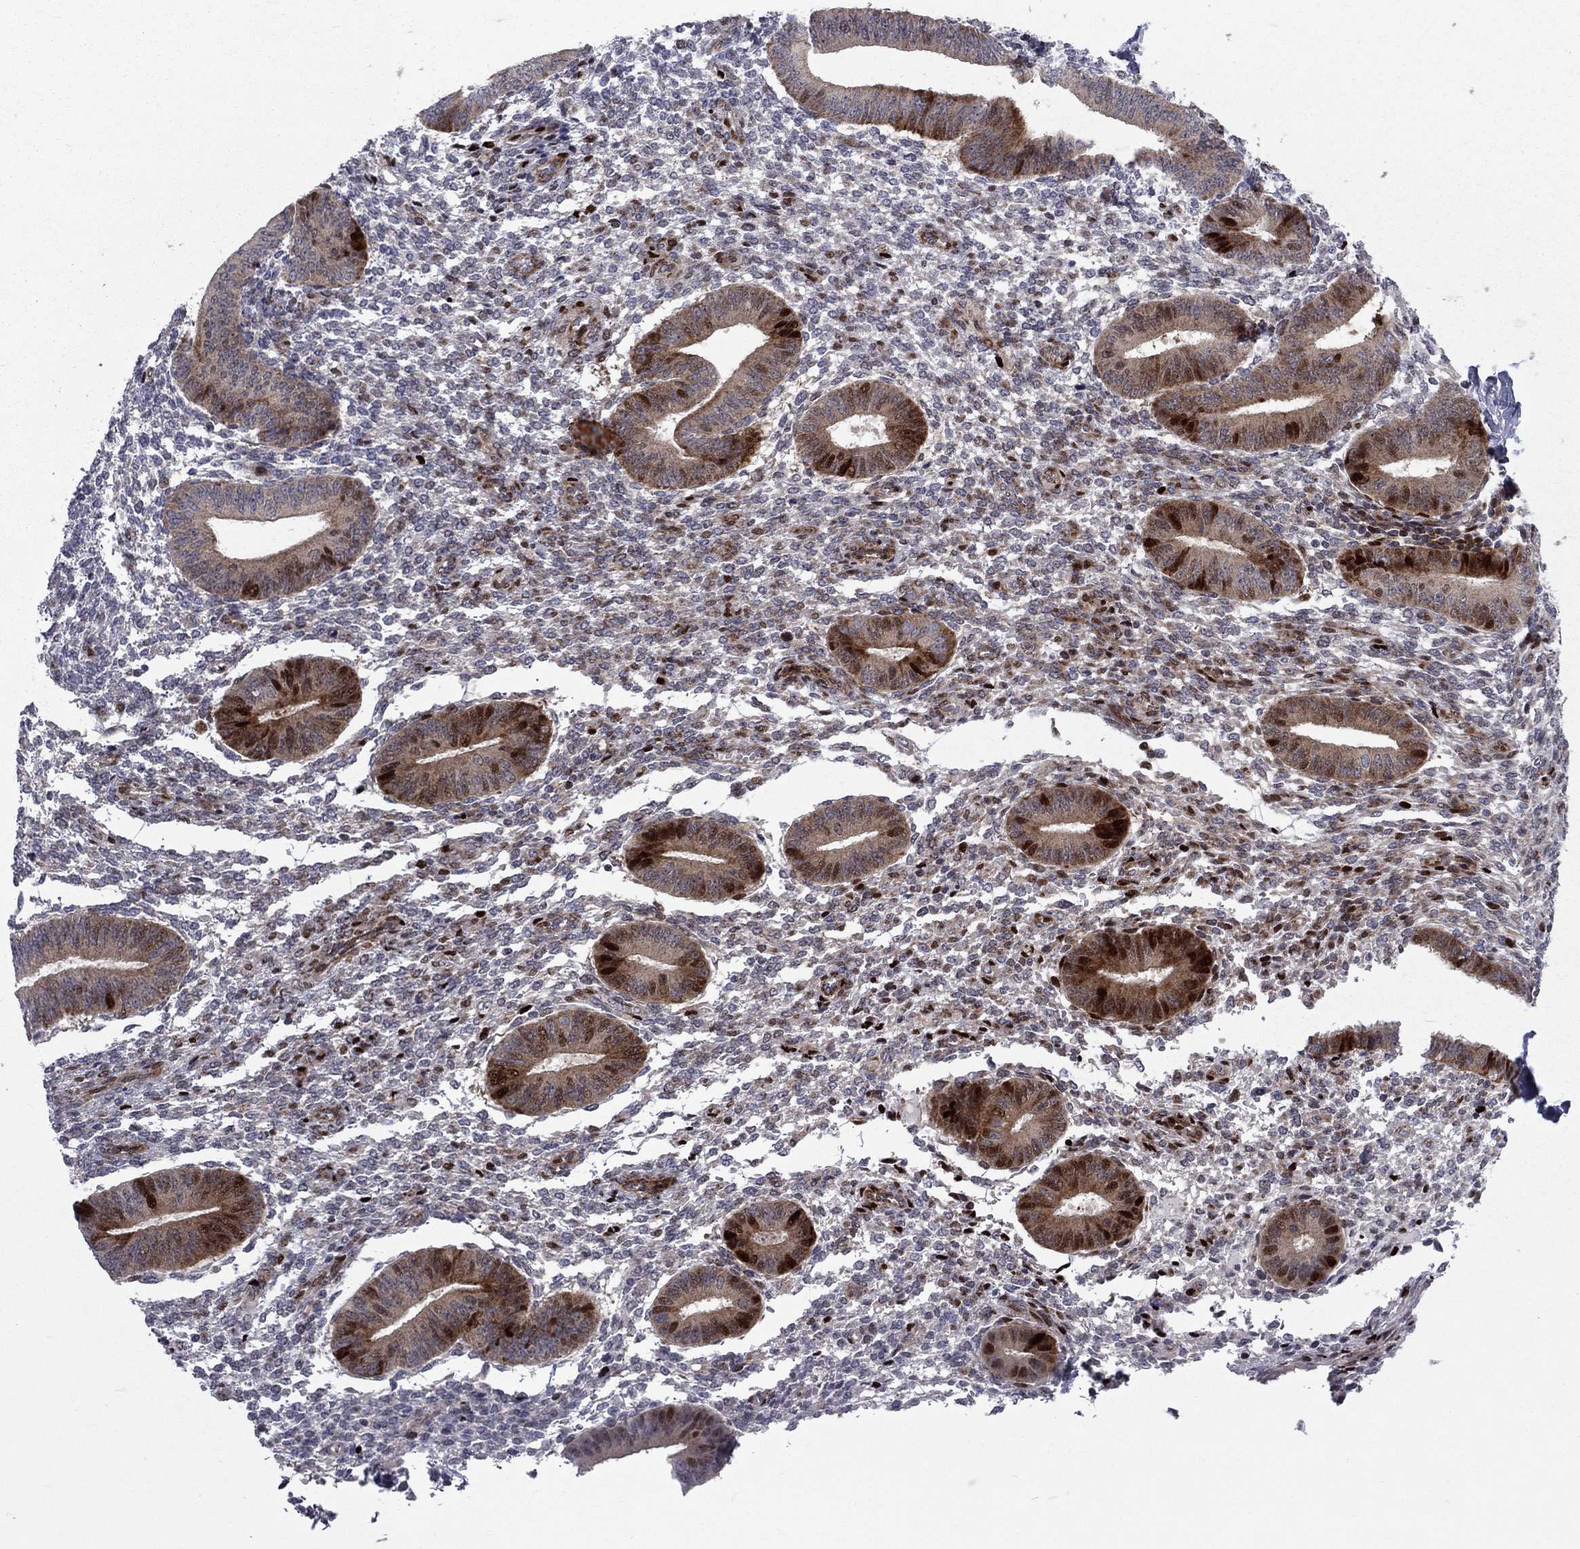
{"staining": {"intensity": "negative", "quantity": "none", "location": "none"}, "tissue": "endometrium", "cell_type": "Cells in endometrial stroma", "image_type": "normal", "snomed": [{"axis": "morphology", "description": "Normal tissue, NOS"}, {"axis": "topography", "description": "Endometrium"}], "caption": "Immunohistochemistry image of benign endometrium: human endometrium stained with DAB (3,3'-diaminobenzidine) displays no significant protein expression in cells in endometrial stroma.", "gene": "MIOS", "patient": {"sex": "female", "age": 47}}